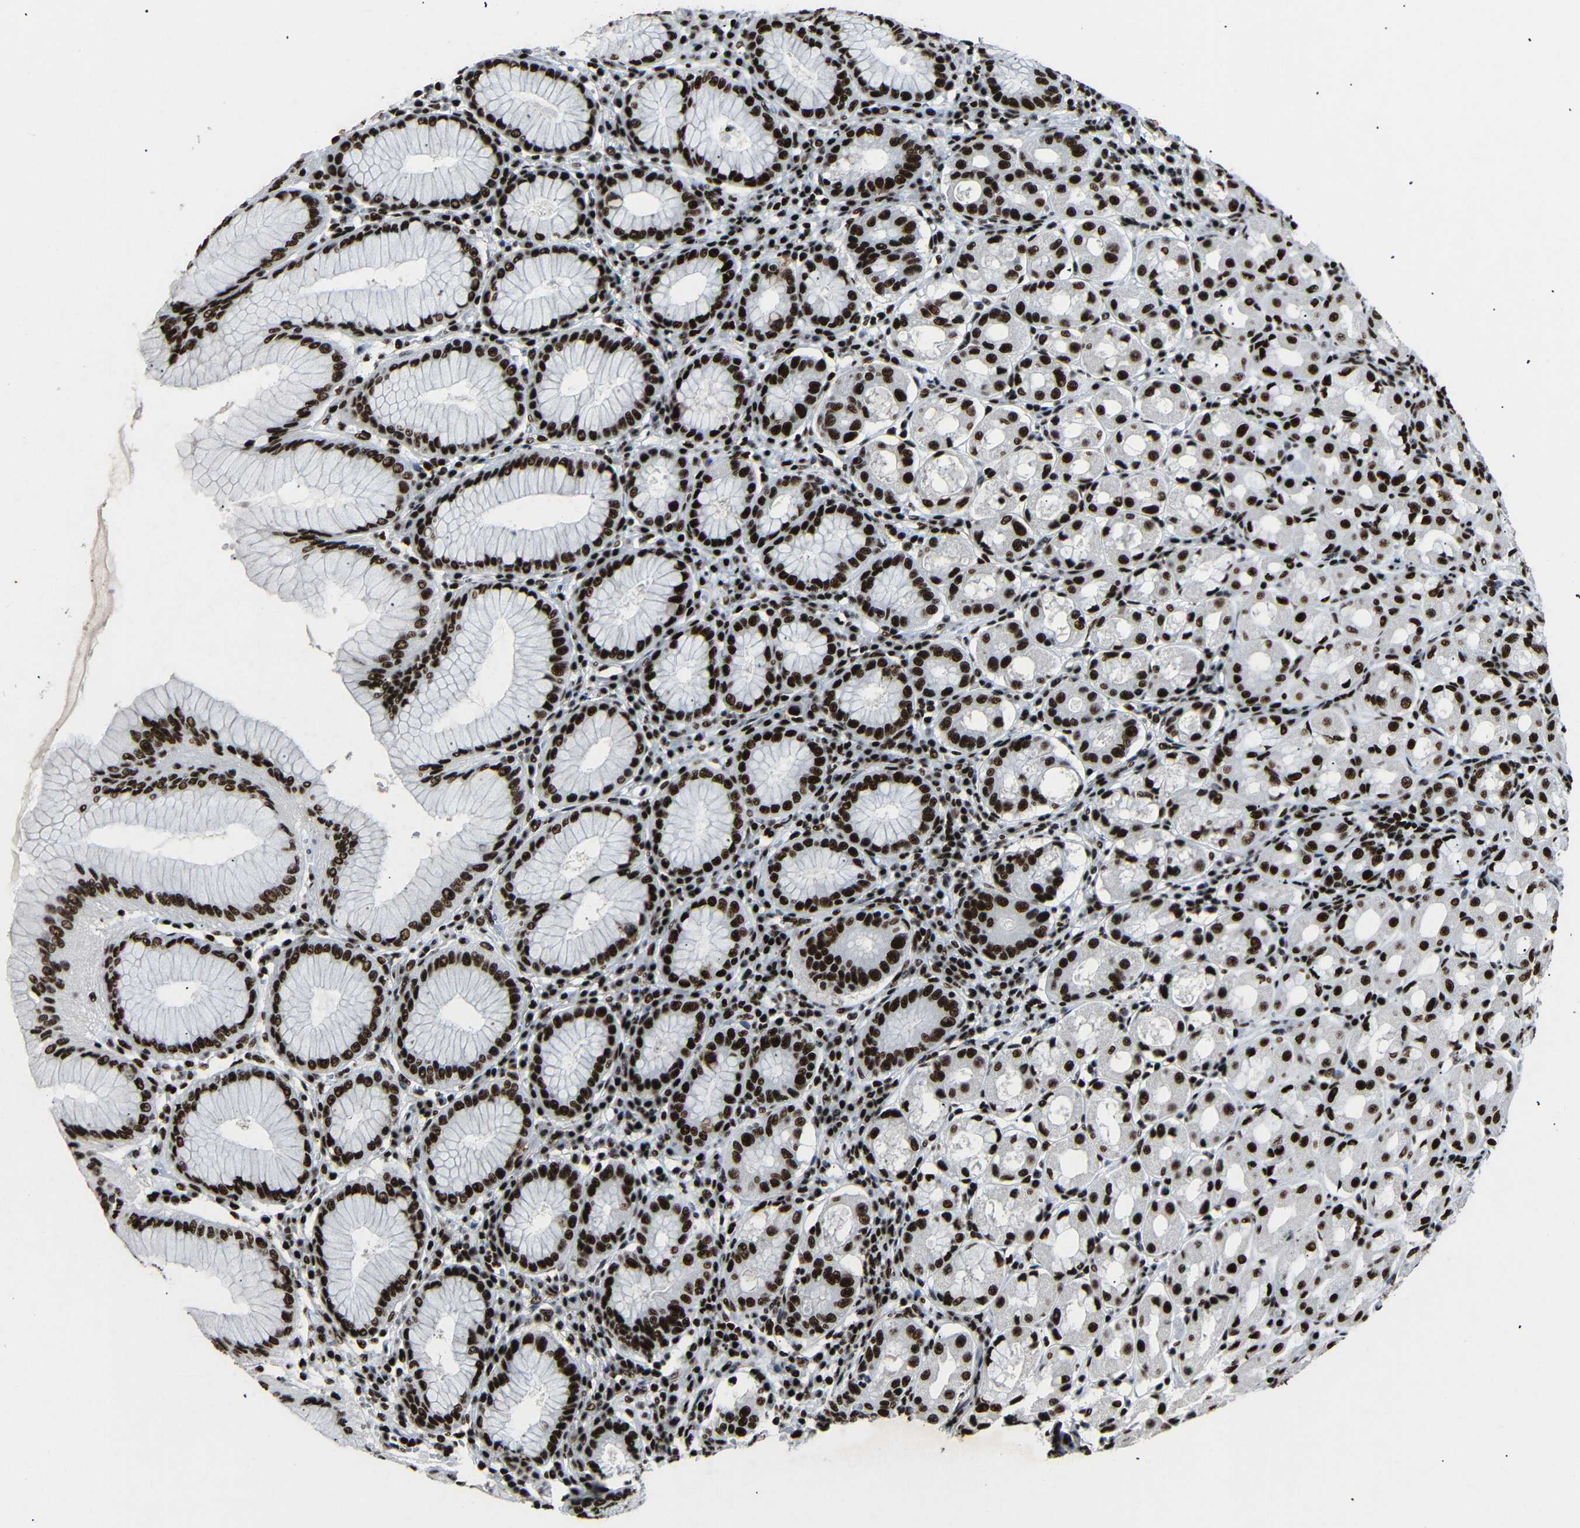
{"staining": {"intensity": "strong", "quantity": ">75%", "location": "nuclear"}, "tissue": "stomach", "cell_type": "Glandular cells", "image_type": "normal", "snomed": [{"axis": "morphology", "description": "Normal tissue, NOS"}, {"axis": "topography", "description": "Stomach"}, {"axis": "topography", "description": "Stomach, lower"}], "caption": "IHC (DAB (3,3'-diaminobenzidine)) staining of benign stomach shows strong nuclear protein positivity in about >75% of glandular cells. (DAB IHC, brown staining for protein, blue staining for nuclei).", "gene": "SRSF1", "patient": {"sex": "female", "age": 56}}